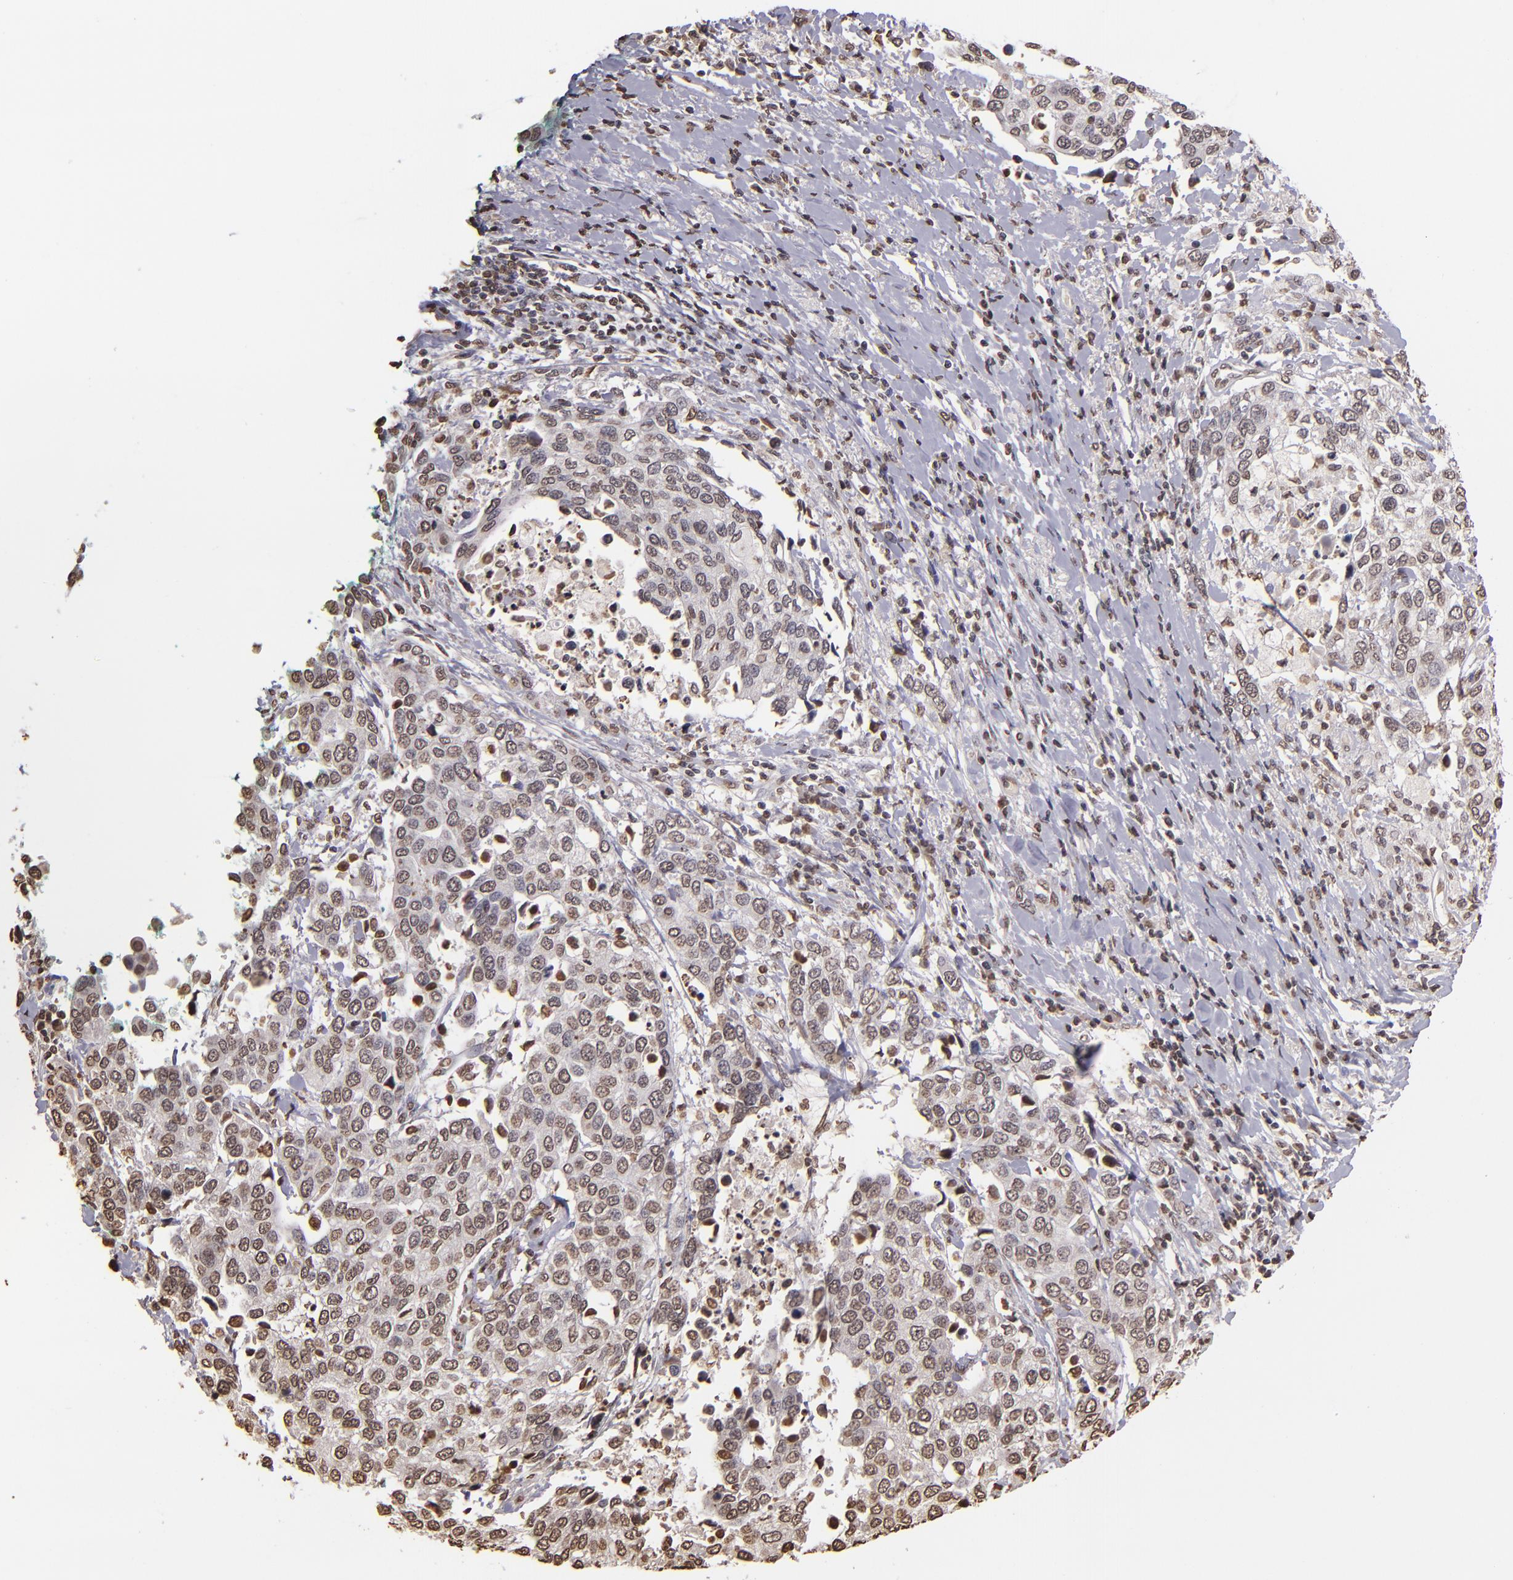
{"staining": {"intensity": "weak", "quantity": "<25%", "location": "nuclear"}, "tissue": "cervical cancer", "cell_type": "Tumor cells", "image_type": "cancer", "snomed": [{"axis": "morphology", "description": "Squamous cell carcinoma, NOS"}, {"axis": "topography", "description": "Cervix"}], "caption": "The immunohistochemistry histopathology image has no significant staining in tumor cells of squamous cell carcinoma (cervical) tissue.", "gene": "LBX1", "patient": {"sex": "female", "age": 54}}